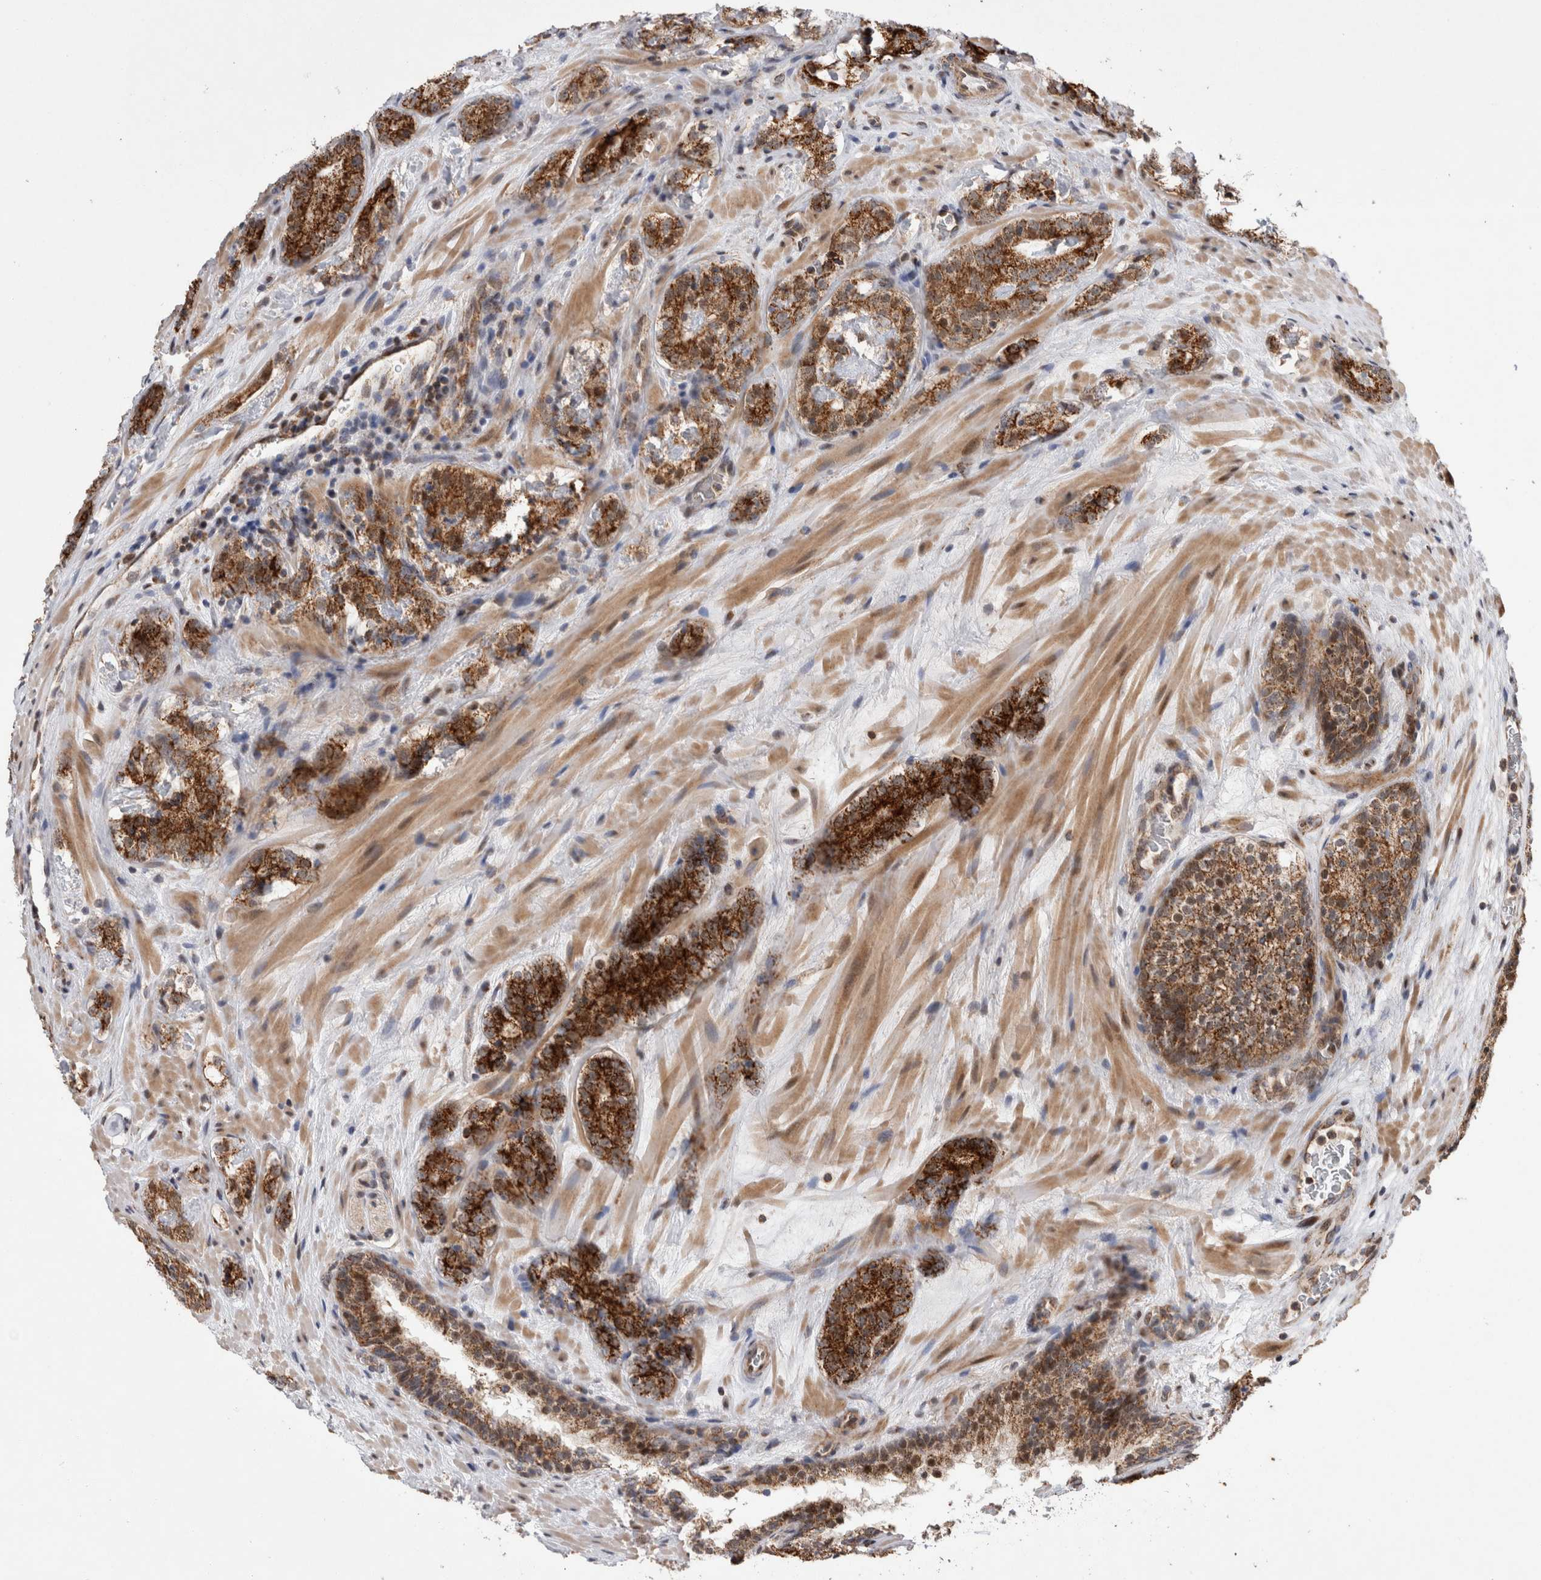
{"staining": {"intensity": "strong", "quantity": ">75%", "location": "cytoplasmic/membranous"}, "tissue": "prostate cancer", "cell_type": "Tumor cells", "image_type": "cancer", "snomed": [{"axis": "morphology", "description": "Adenocarcinoma, High grade"}, {"axis": "topography", "description": "Prostate"}], "caption": "A brown stain shows strong cytoplasmic/membranous staining of a protein in human high-grade adenocarcinoma (prostate) tumor cells.", "gene": "MRPL37", "patient": {"sex": "male", "age": 56}}